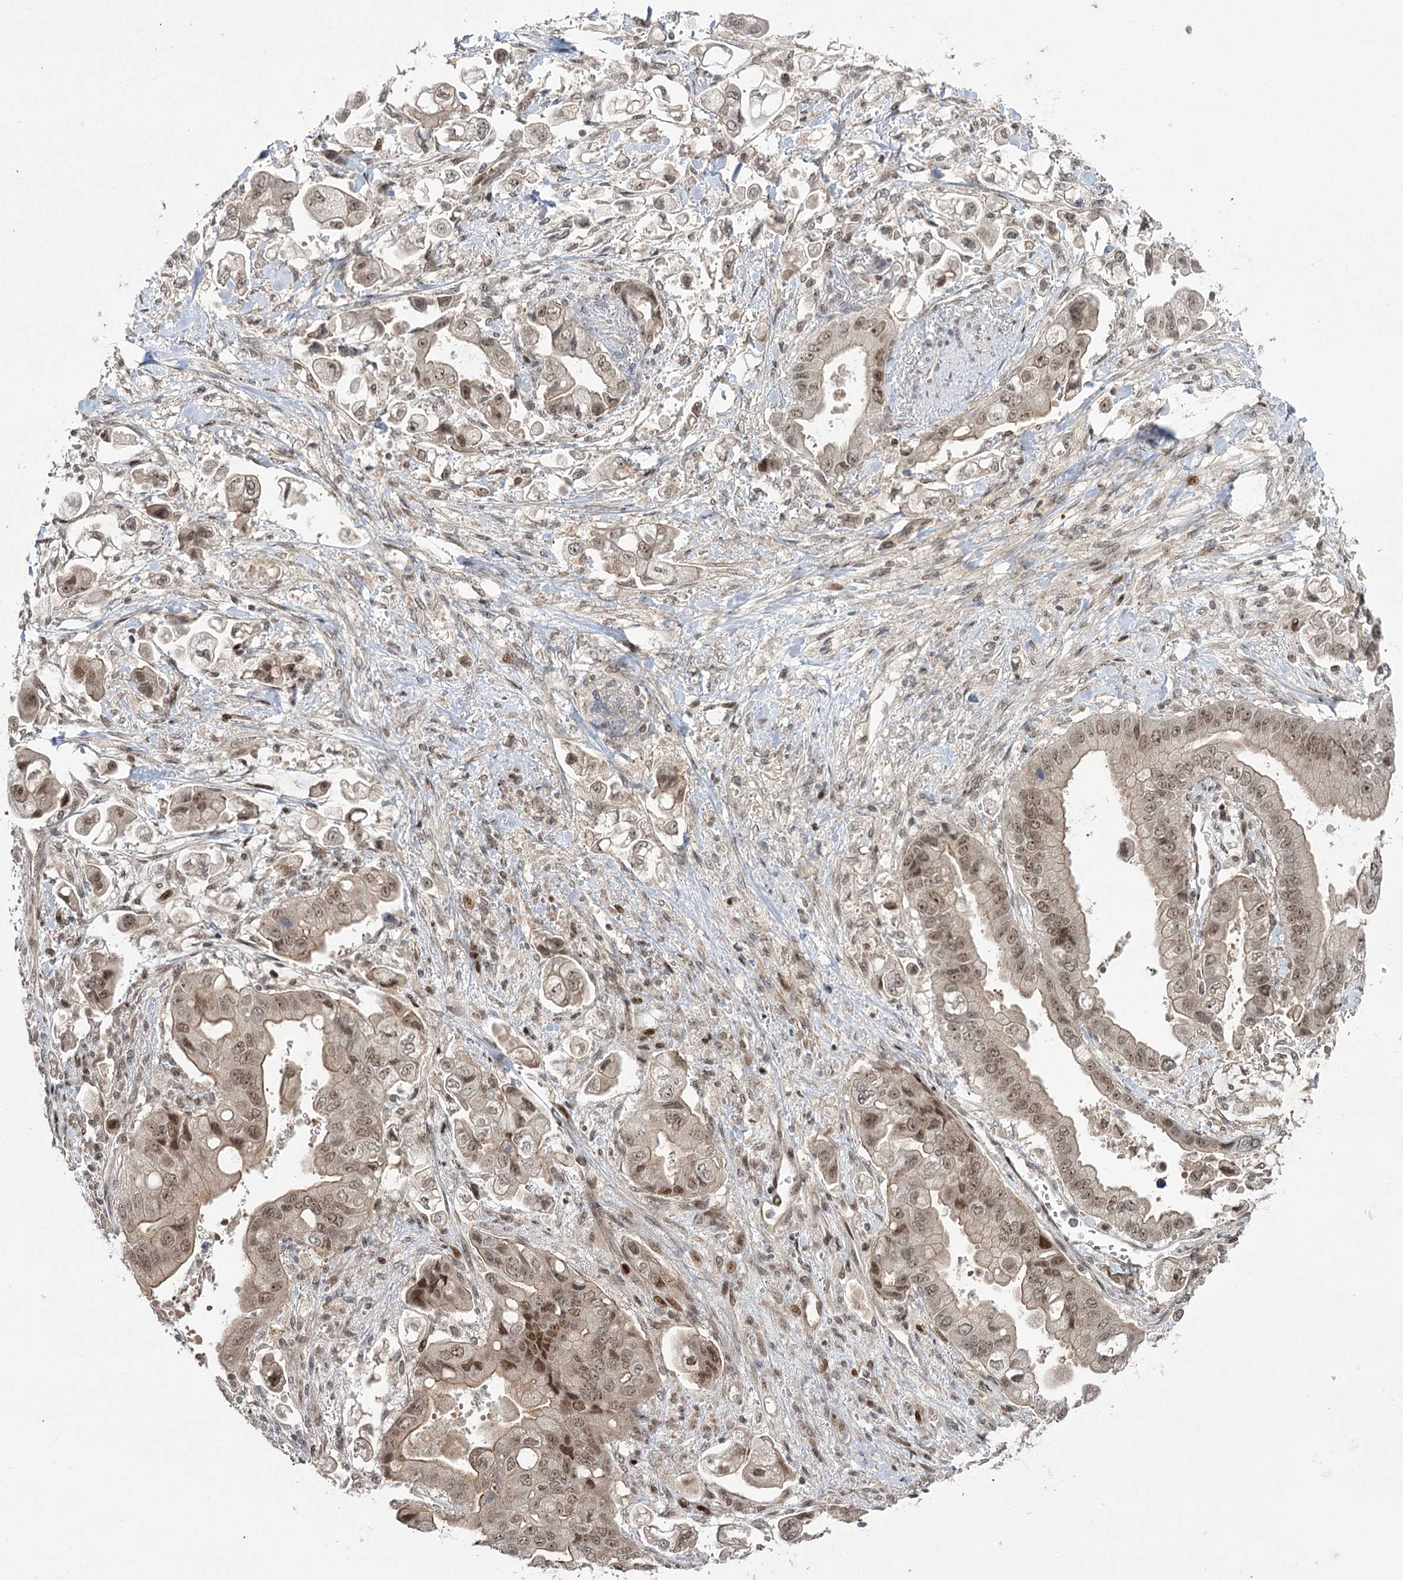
{"staining": {"intensity": "moderate", "quantity": ">75%", "location": "cytoplasmic/membranous,nuclear"}, "tissue": "stomach cancer", "cell_type": "Tumor cells", "image_type": "cancer", "snomed": [{"axis": "morphology", "description": "Adenocarcinoma, NOS"}, {"axis": "topography", "description": "Stomach"}], "caption": "DAB (3,3'-diaminobenzidine) immunohistochemical staining of human adenocarcinoma (stomach) exhibits moderate cytoplasmic/membranous and nuclear protein staining in about >75% of tumor cells.", "gene": "HELQ", "patient": {"sex": "male", "age": 62}}